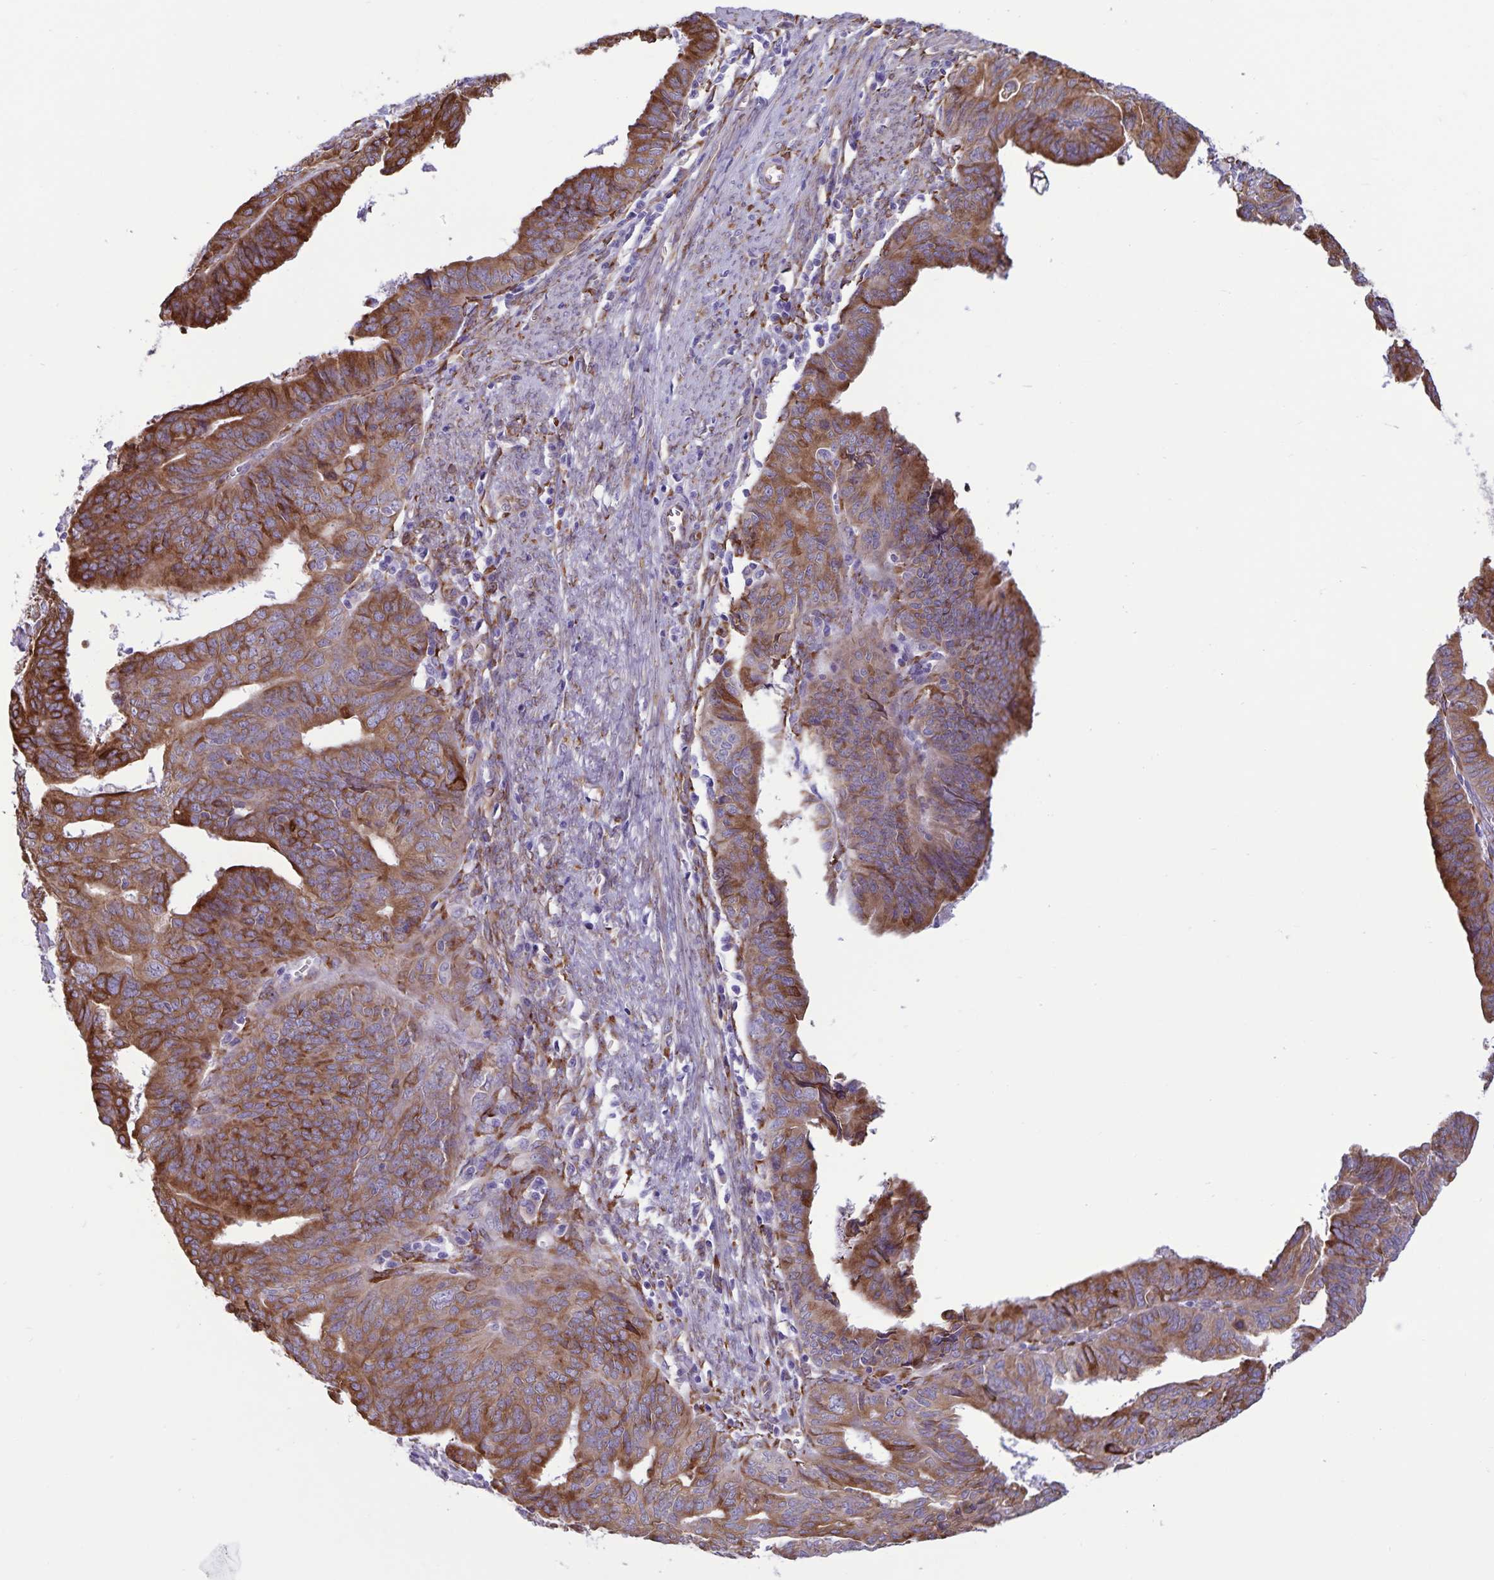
{"staining": {"intensity": "moderate", "quantity": ">75%", "location": "cytoplasmic/membranous"}, "tissue": "endometrial cancer", "cell_type": "Tumor cells", "image_type": "cancer", "snomed": [{"axis": "morphology", "description": "Adenocarcinoma, NOS"}, {"axis": "topography", "description": "Endometrium"}], "caption": "Immunohistochemical staining of human endometrial adenocarcinoma exhibits medium levels of moderate cytoplasmic/membranous positivity in about >75% of tumor cells.", "gene": "RCN1", "patient": {"sex": "female", "age": 65}}